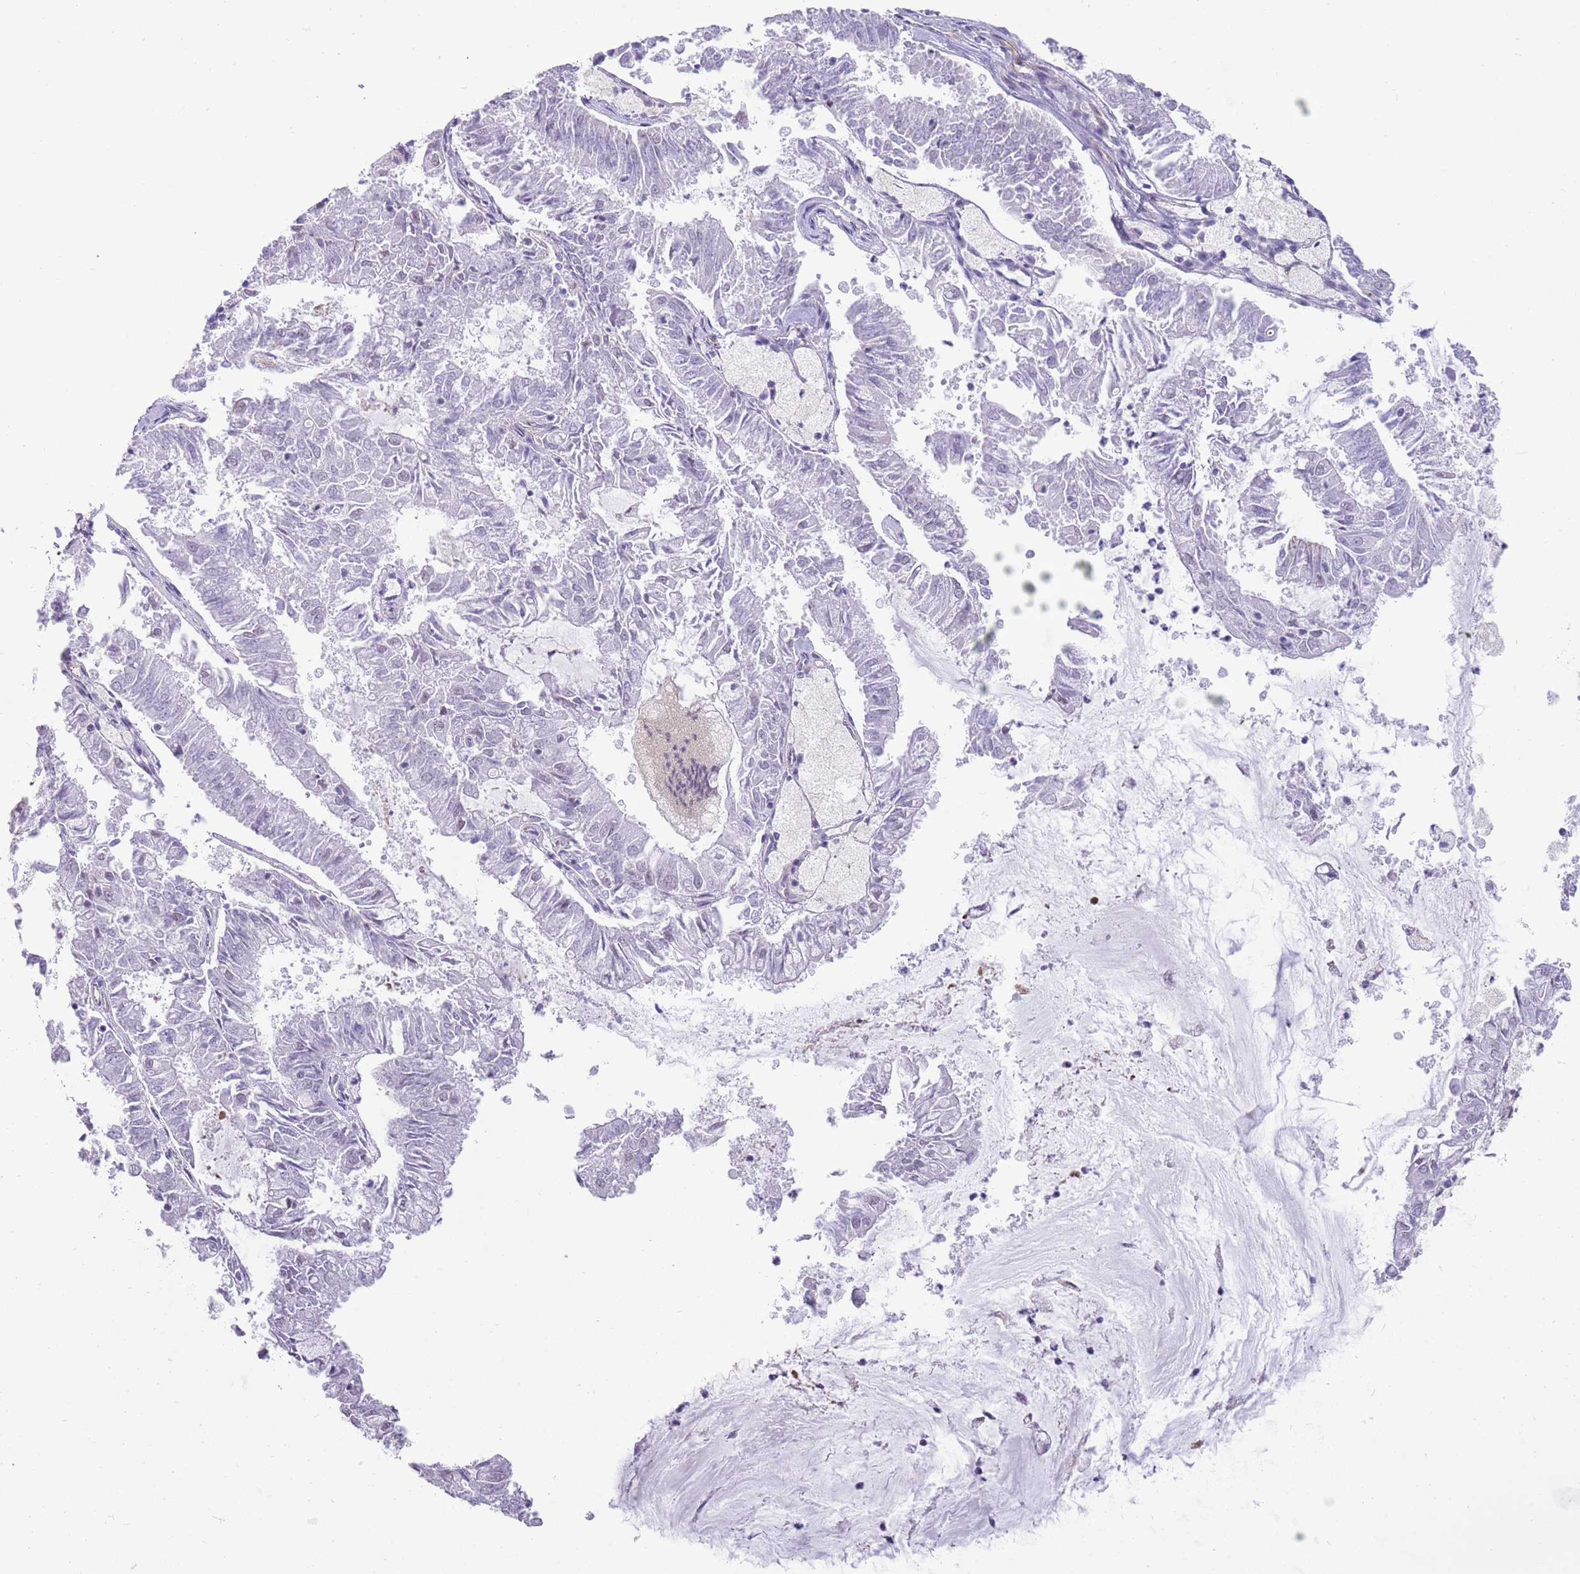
{"staining": {"intensity": "negative", "quantity": "none", "location": "none"}, "tissue": "endometrial cancer", "cell_type": "Tumor cells", "image_type": "cancer", "snomed": [{"axis": "morphology", "description": "Adenocarcinoma, NOS"}, {"axis": "topography", "description": "Endometrium"}], "caption": "Immunohistochemical staining of adenocarcinoma (endometrial) displays no significant staining in tumor cells.", "gene": "NBPF3", "patient": {"sex": "female", "age": 57}}